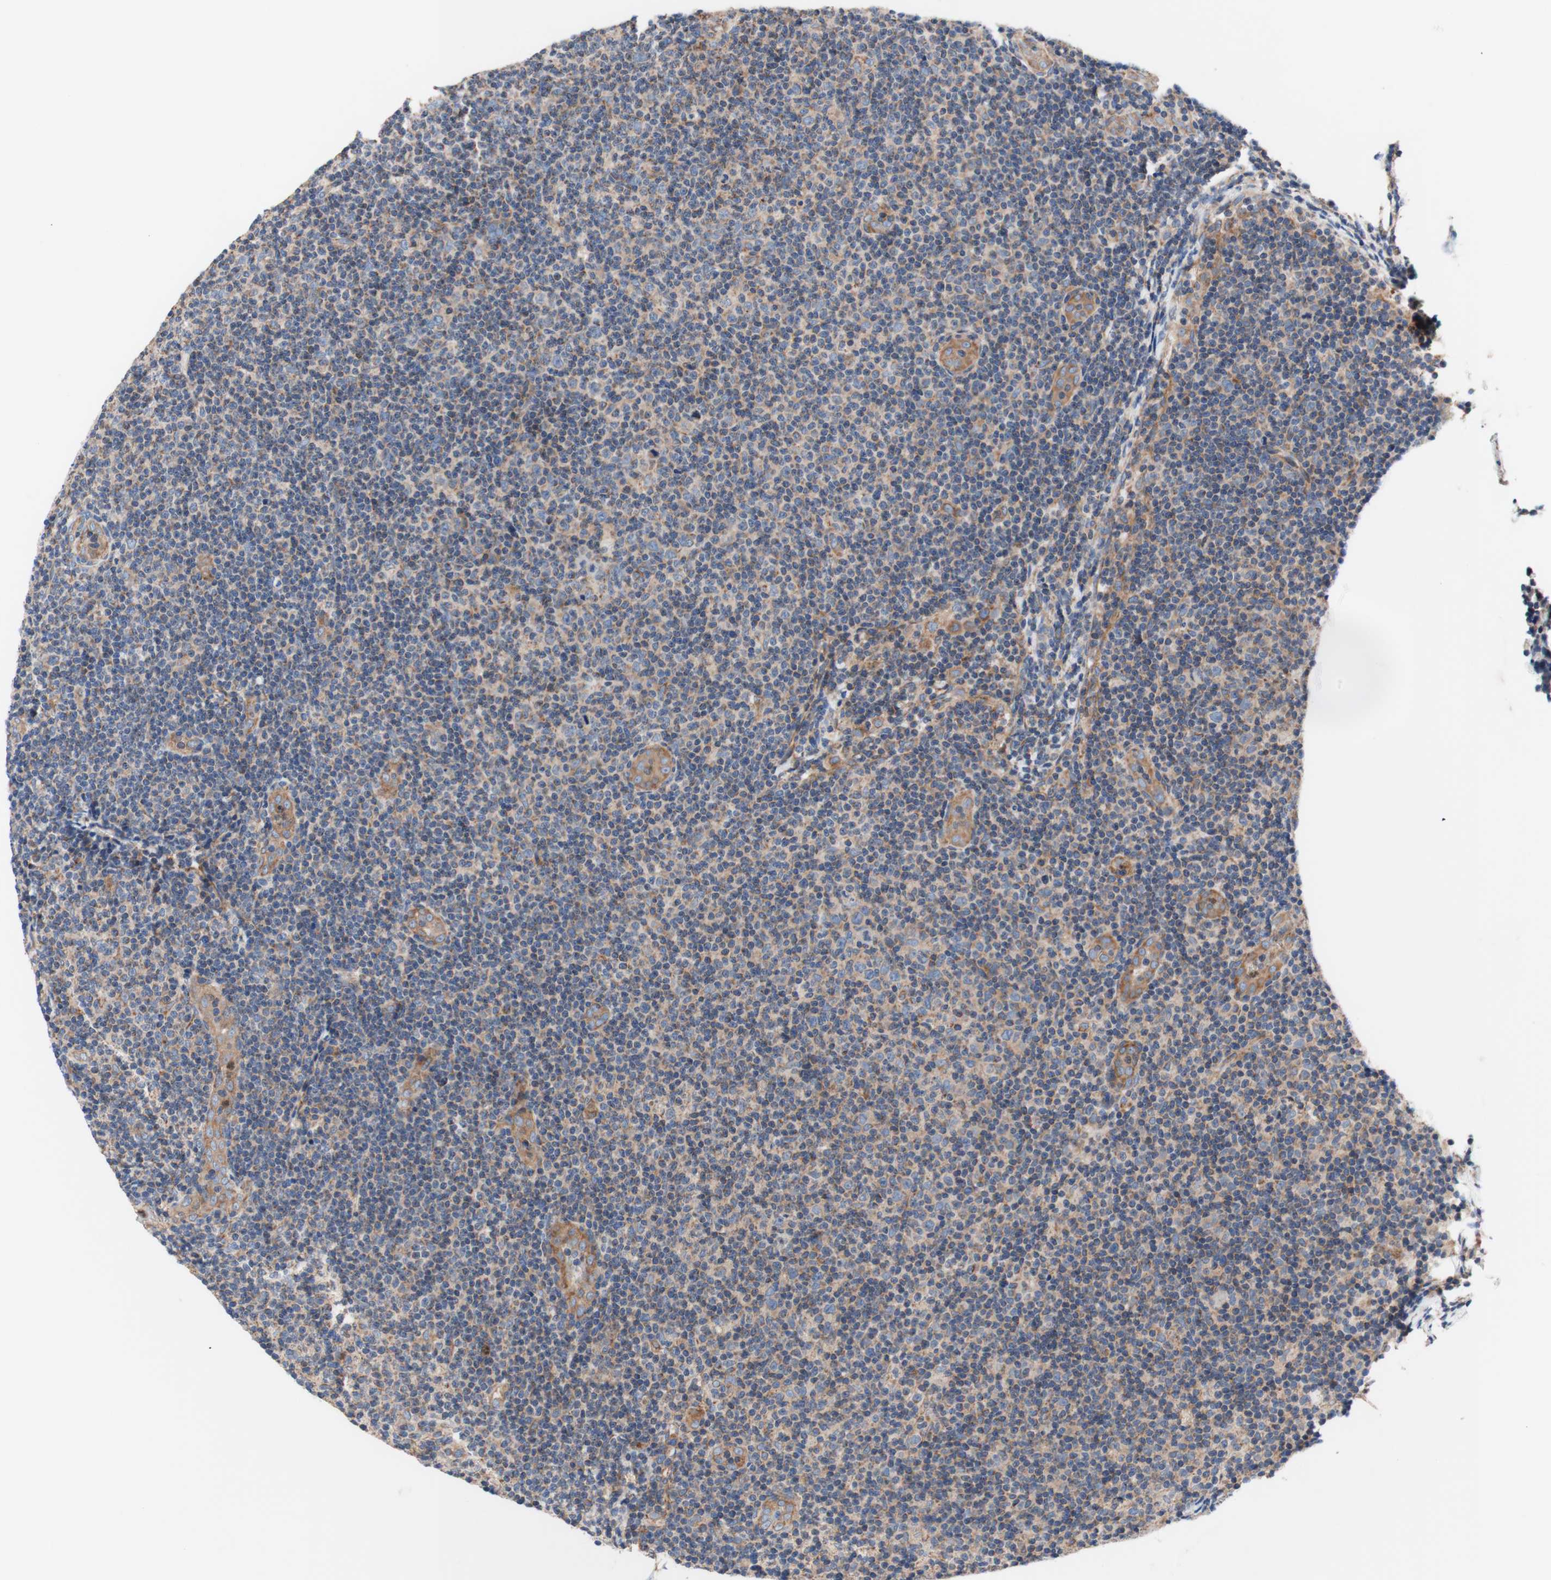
{"staining": {"intensity": "weak", "quantity": "<25%", "location": "cytoplasmic/membranous"}, "tissue": "lymphoma", "cell_type": "Tumor cells", "image_type": "cancer", "snomed": [{"axis": "morphology", "description": "Malignant lymphoma, non-Hodgkin's type, Low grade"}, {"axis": "topography", "description": "Lymph node"}], "caption": "High power microscopy histopathology image of an immunohistochemistry micrograph of lymphoma, revealing no significant positivity in tumor cells. Brightfield microscopy of IHC stained with DAB (brown) and hematoxylin (blue), captured at high magnification.", "gene": "FMR1", "patient": {"sex": "male", "age": 83}}